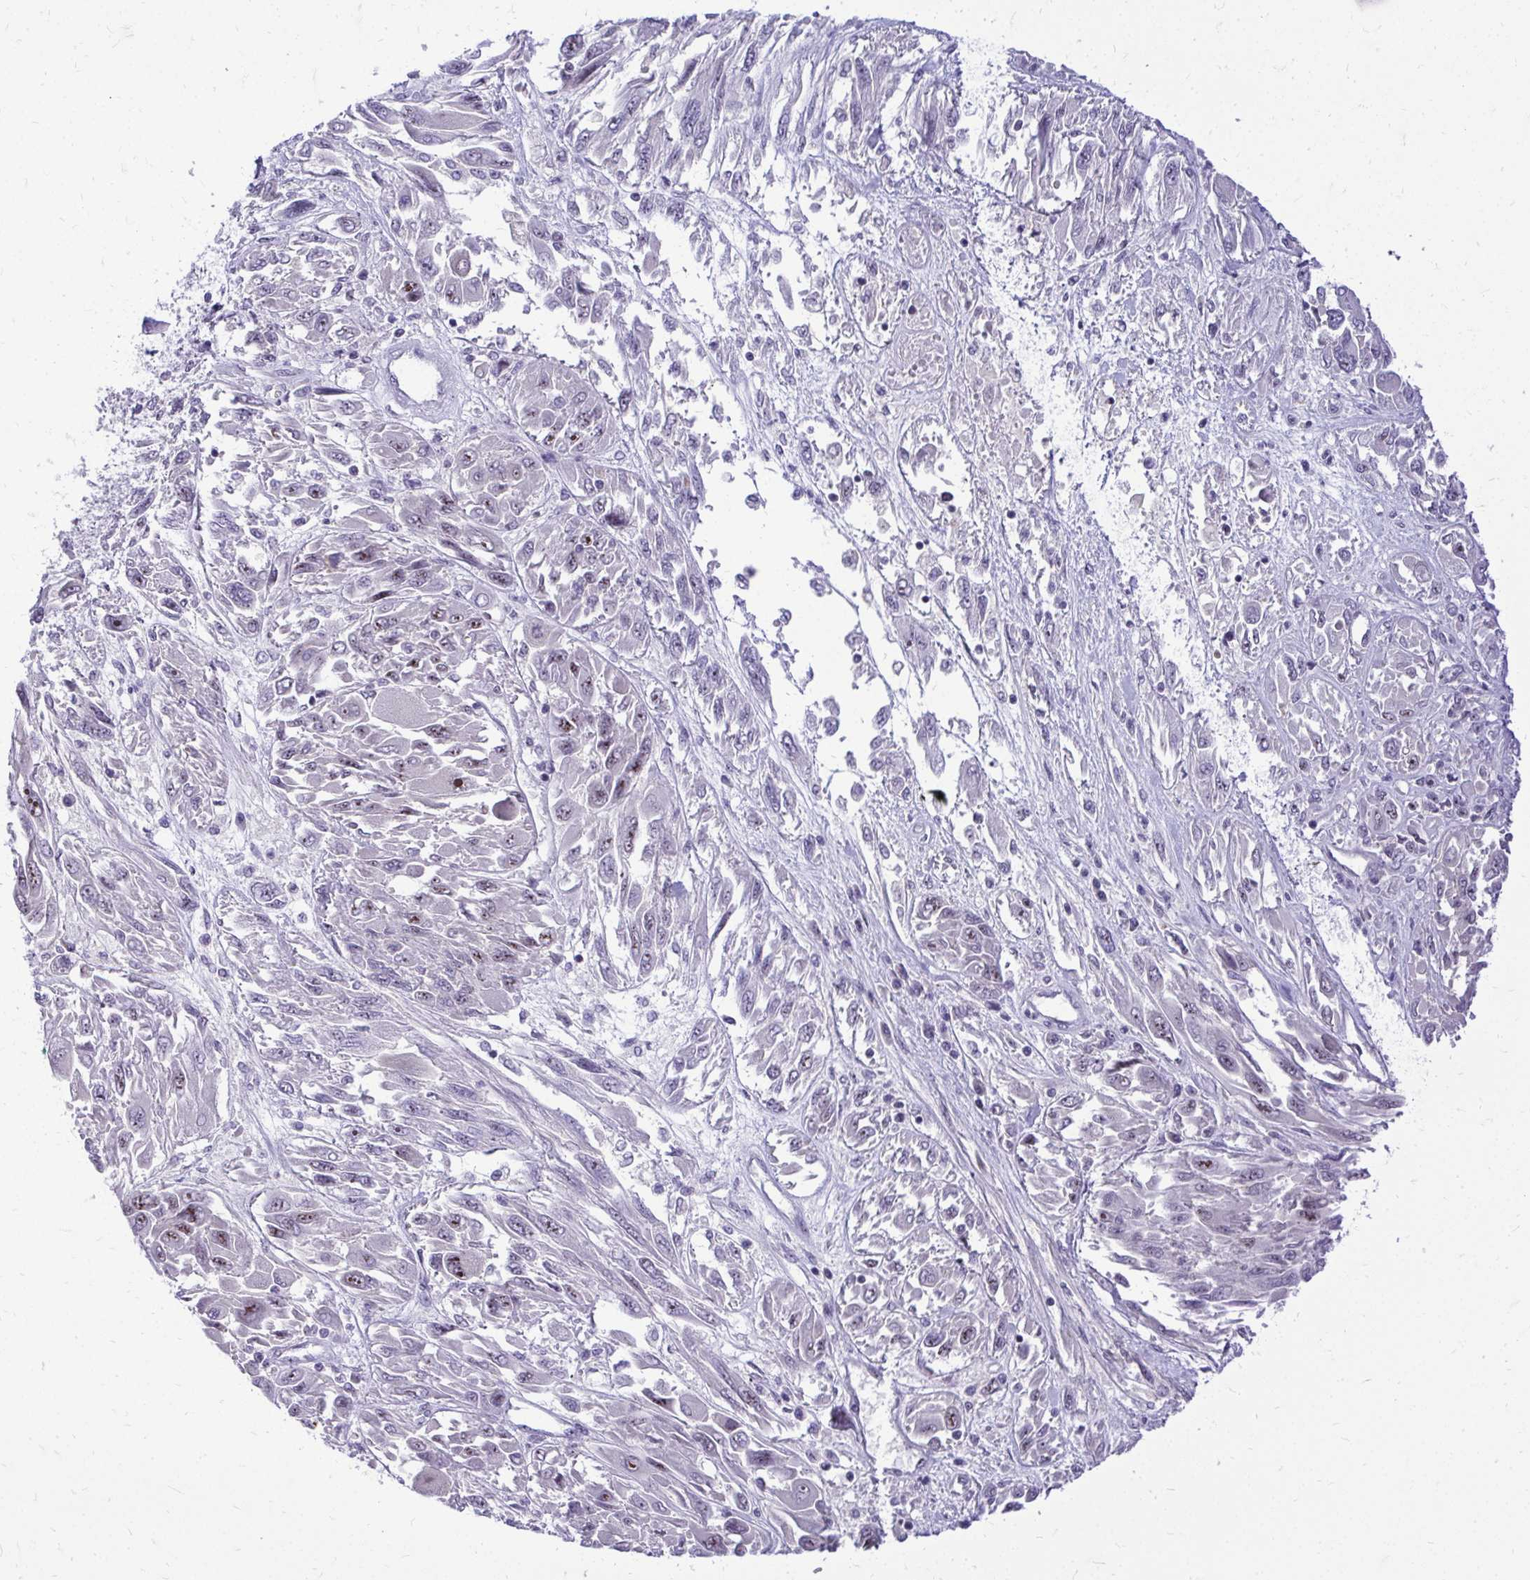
{"staining": {"intensity": "weak", "quantity": "<25%", "location": "nuclear"}, "tissue": "melanoma", "cell_type": "Tumor cells", "image_type": "cancer", "snomed": [{"axis": "morphology", "description": "Malignant melanoma, NOS"}, {"axis": "topography", "description": "Skin"}], "caption": "This histopathology image is of melanoma stained with IHC to label a protein in brown with the nuclei are counter-stained blue. There is no expression in tumor cells.", "gene": "NIFK", "patient": {"sex": "female", "age": 91}}